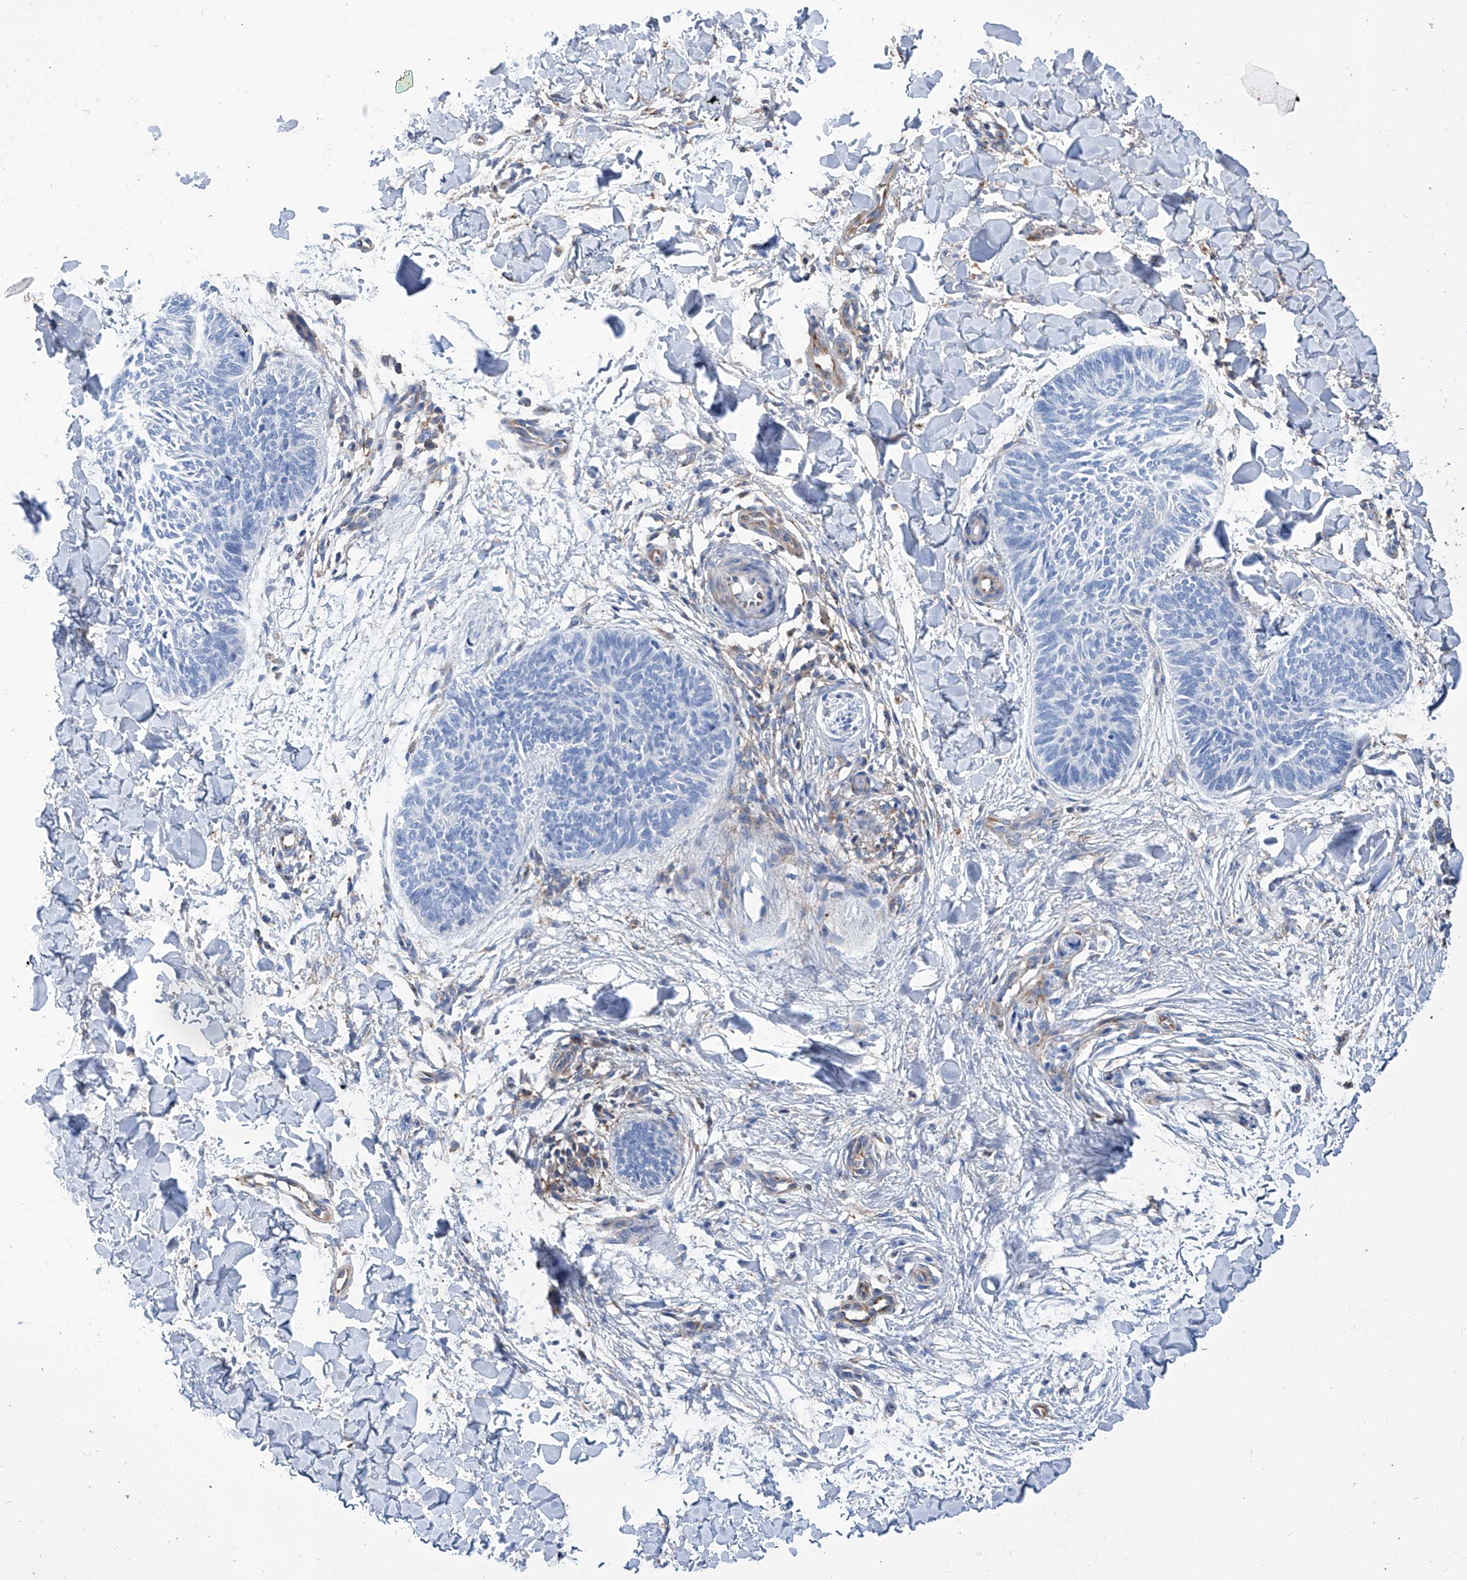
{"staining": {"intensity": "negative", "quantity": "none", "location": "none"}, "tissue": "skin cancer", "cell_type": "Tumor cells", "image_type": "cancer", "snomed": [{"axis": "morphology", "description": "Normal tissue, NOS"}, {"axis": "morphology", "description": "Basal cell carcinoma"}, {"axis": "topography", "description": "Skin"}], "caption": "Tumor cells are negative for protein expression in human skin basal cell carcinoma.", "gene": "GPT", "patient": {"sex": "male", "age": 50}}